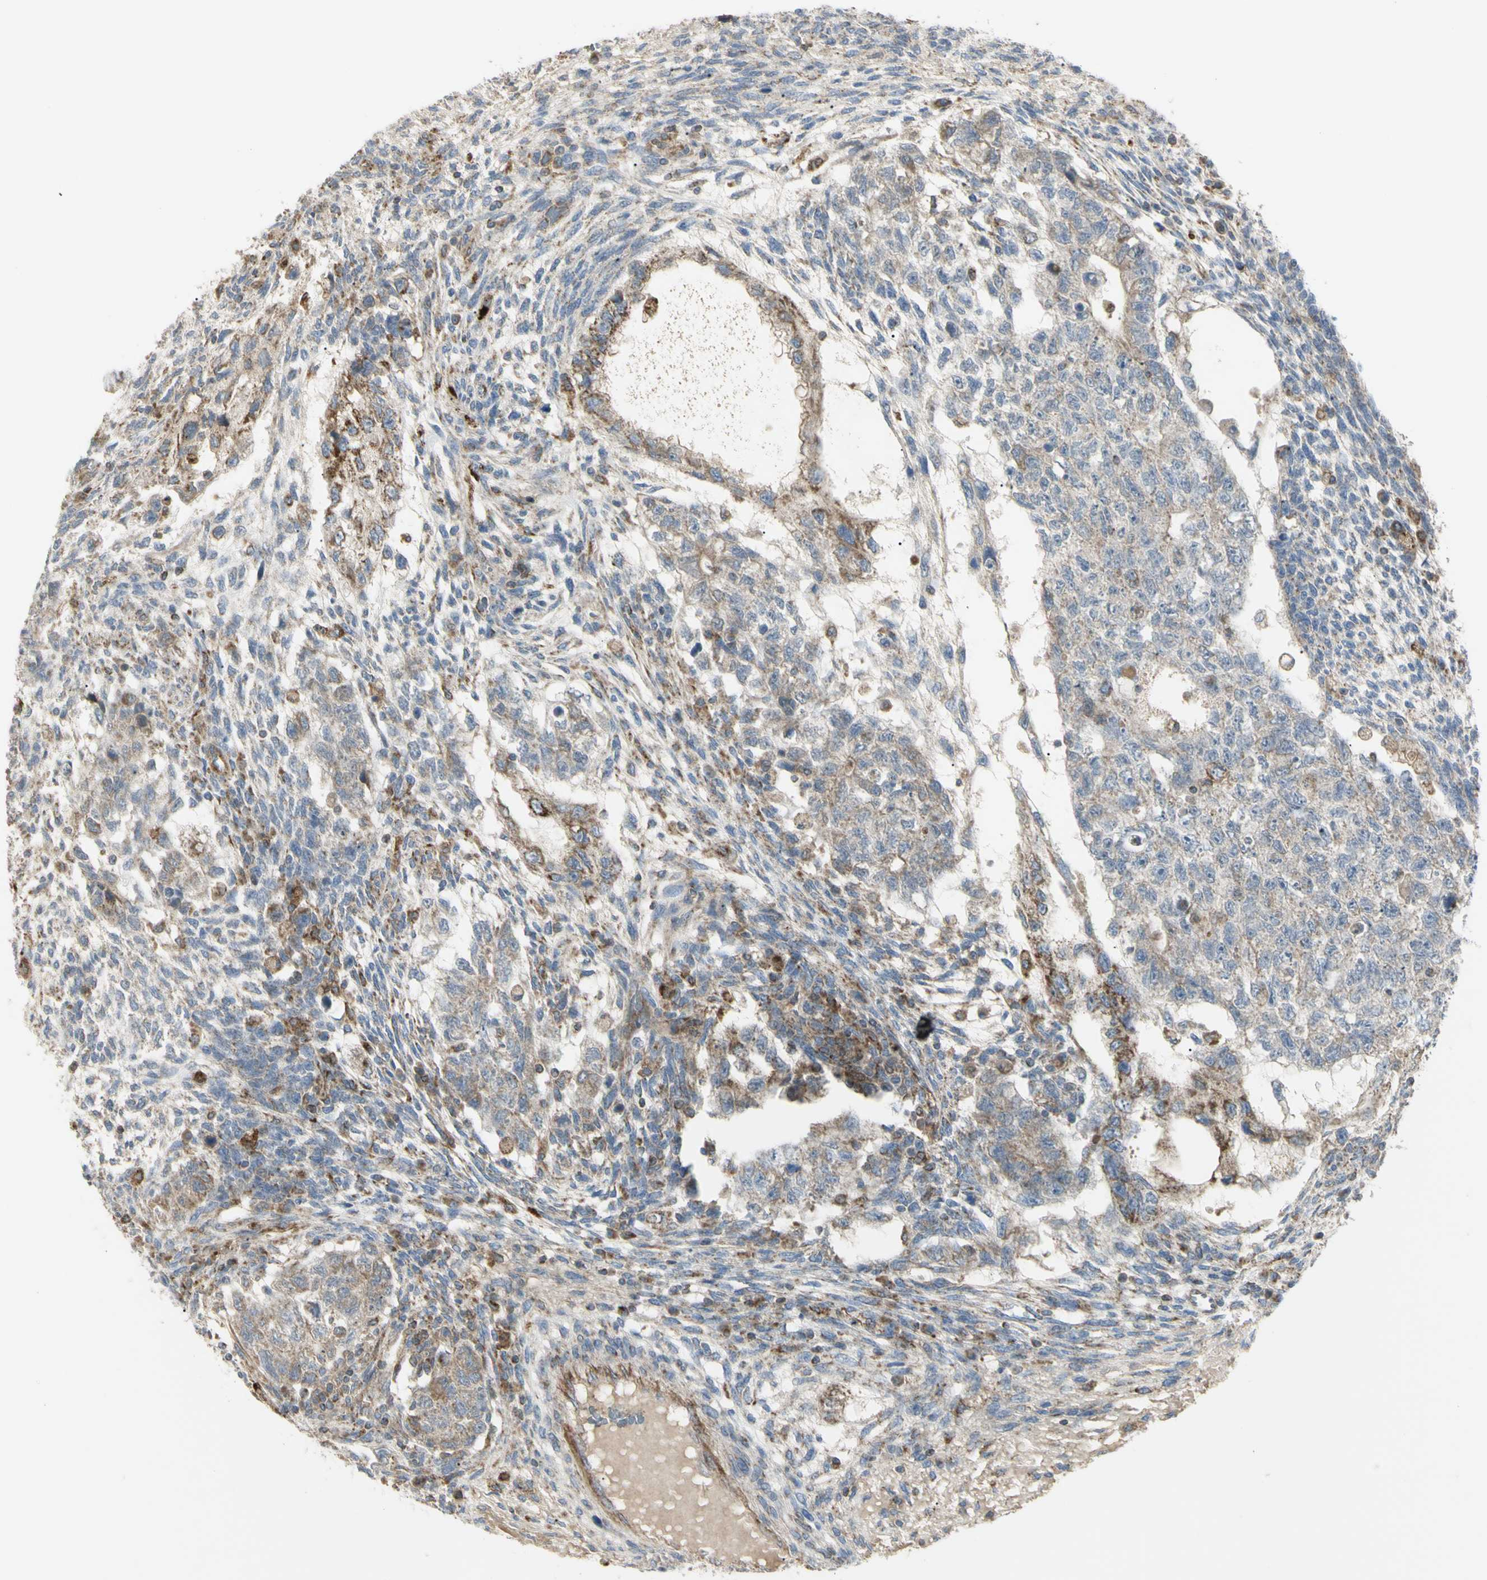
{"staining": {"intensity": "weak", "quantity": ">75%", "location": "cytoplasmic/membranous"}, "tissue": "testis cancer", "cell_type": "Tumor cells", "image_type": "cancer", "snomed": [{"axis": "morphology", "description": "Normal tissue, NOS"}, {"axis": "morphology", "description": "Carcinoma, Embryonal, NOS"}, {"axis": "topography", "description": "Testis"}], "caption": "High-power microscopy captured an IHC micrograph of testis embryonal carcinoma, revealing weak cytoplasmic/membranous positivity in approximately >75% of tumor cells.", "gene": "CYB5R1", "patient": {"sex": "male", "age": 36}}